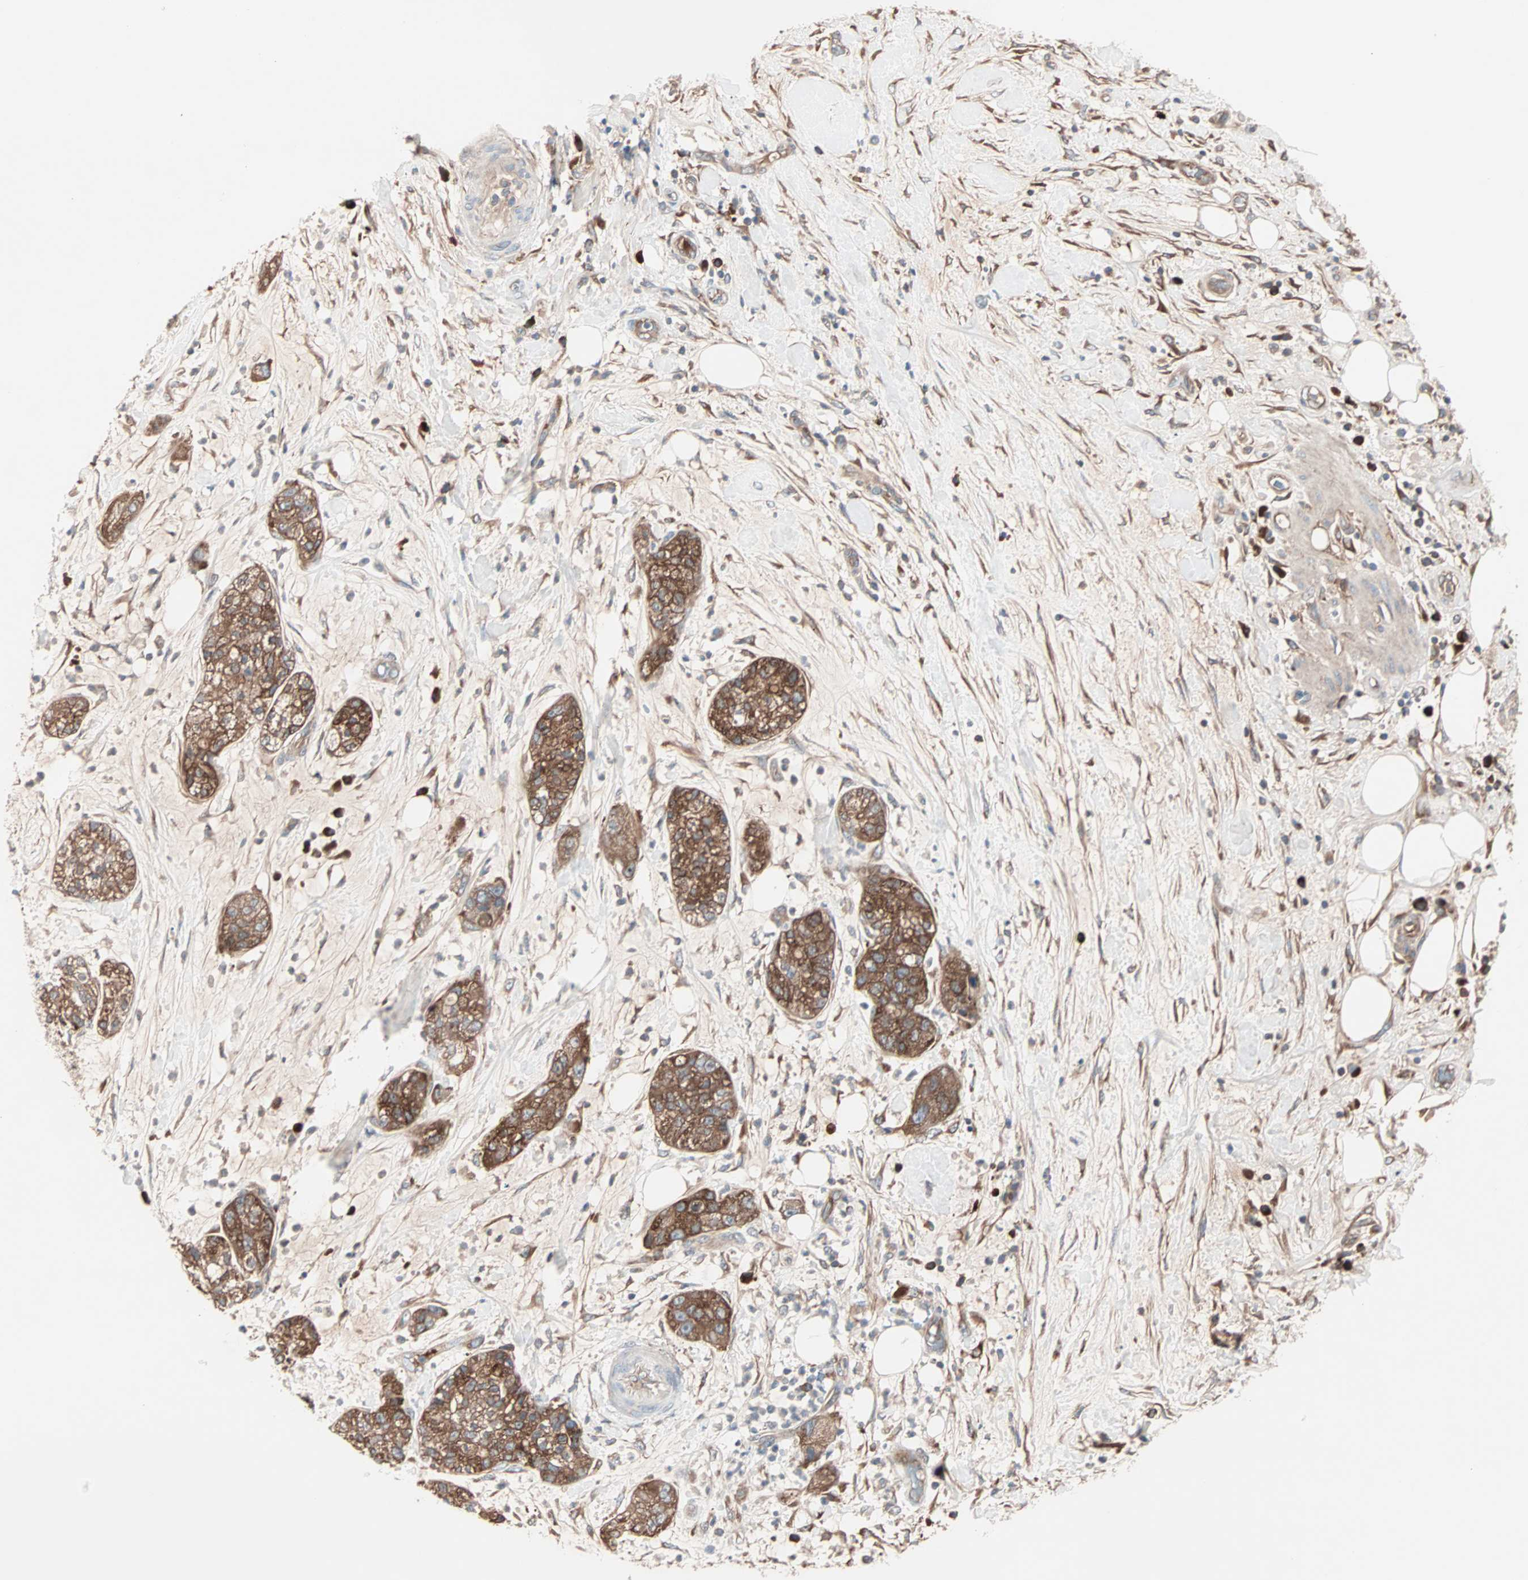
{"staining": {"intensity": "strong", "quantity": ">75%", "location": "cytoplasmic/membranous"}, "tissue": "pancreatic cancer", "cell_type": "Tumor cells", "image_type": "cancer", "snomed": [{"axis": "morphology", "description": "Adenocarcinoma, NOS"}, {"axis": "topography", "description": "Pancreas"}], "caption": "Pancreatic cancer (adenocarcinoma) stained with a protein marker exhibits strong staining in tumor cells.", "gene": "CAD", "patient": {"sex": "female", "age": 78}}